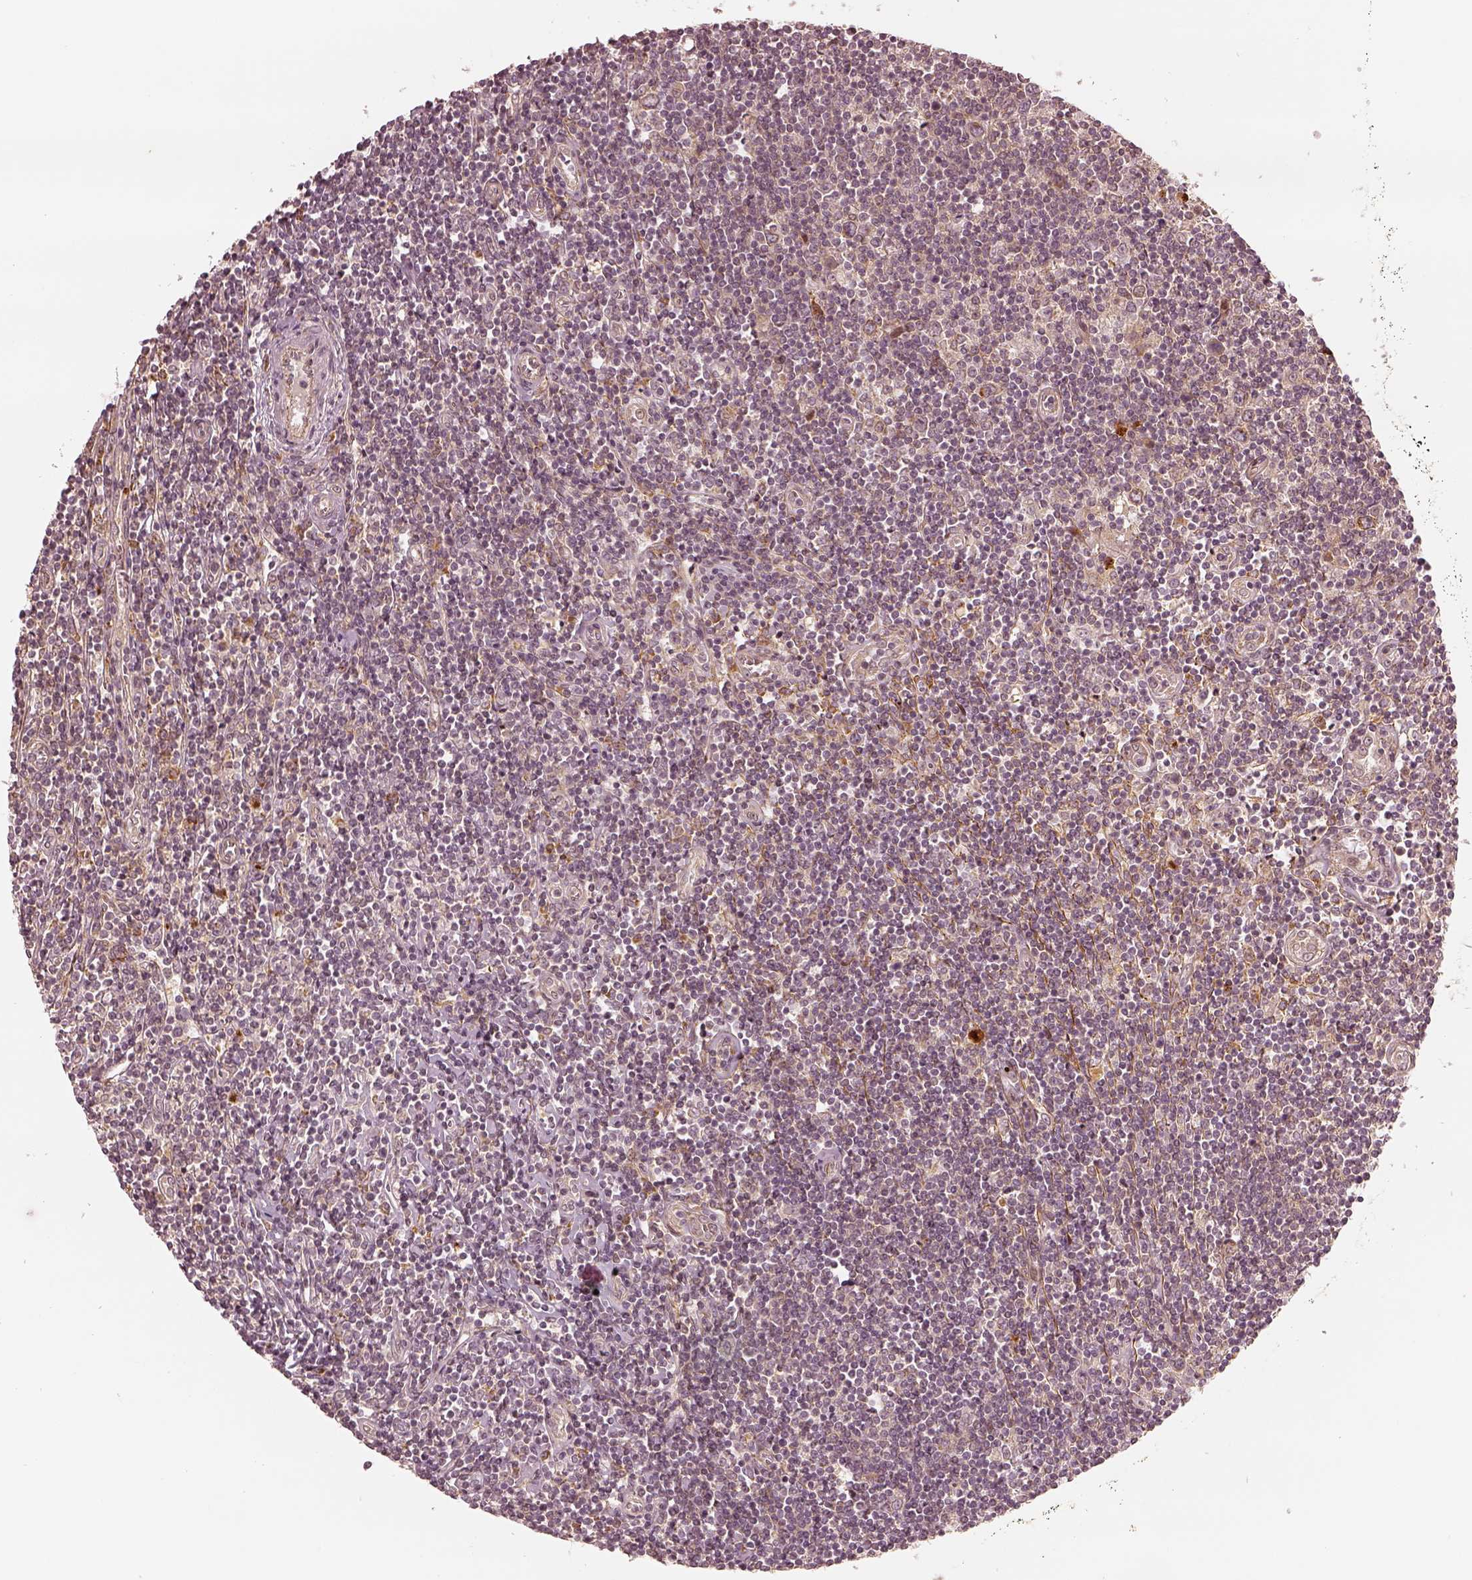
{"staining": {"intensity": "moderate", "quantity": ">75%", "location": "cytoplasmic/membranous"}, "tissue": "lymphoma", "cell_type": "Tumor cells", "image_type": "cancer", "snomed": [{"axis": "morphology", "description": "Hodgkin's disease, NOS"}, {"axis": "topography", "description": "Lymph node"}], "caption": "Moderate cytoplasmic/membranous positivity for a protein is seen in about >75% of tumor cells of Hodgkin's disease using immunohistochemistry (IHC).", "gene": "SLC12A9", "patient": {"sex": "male", "age": 40}}